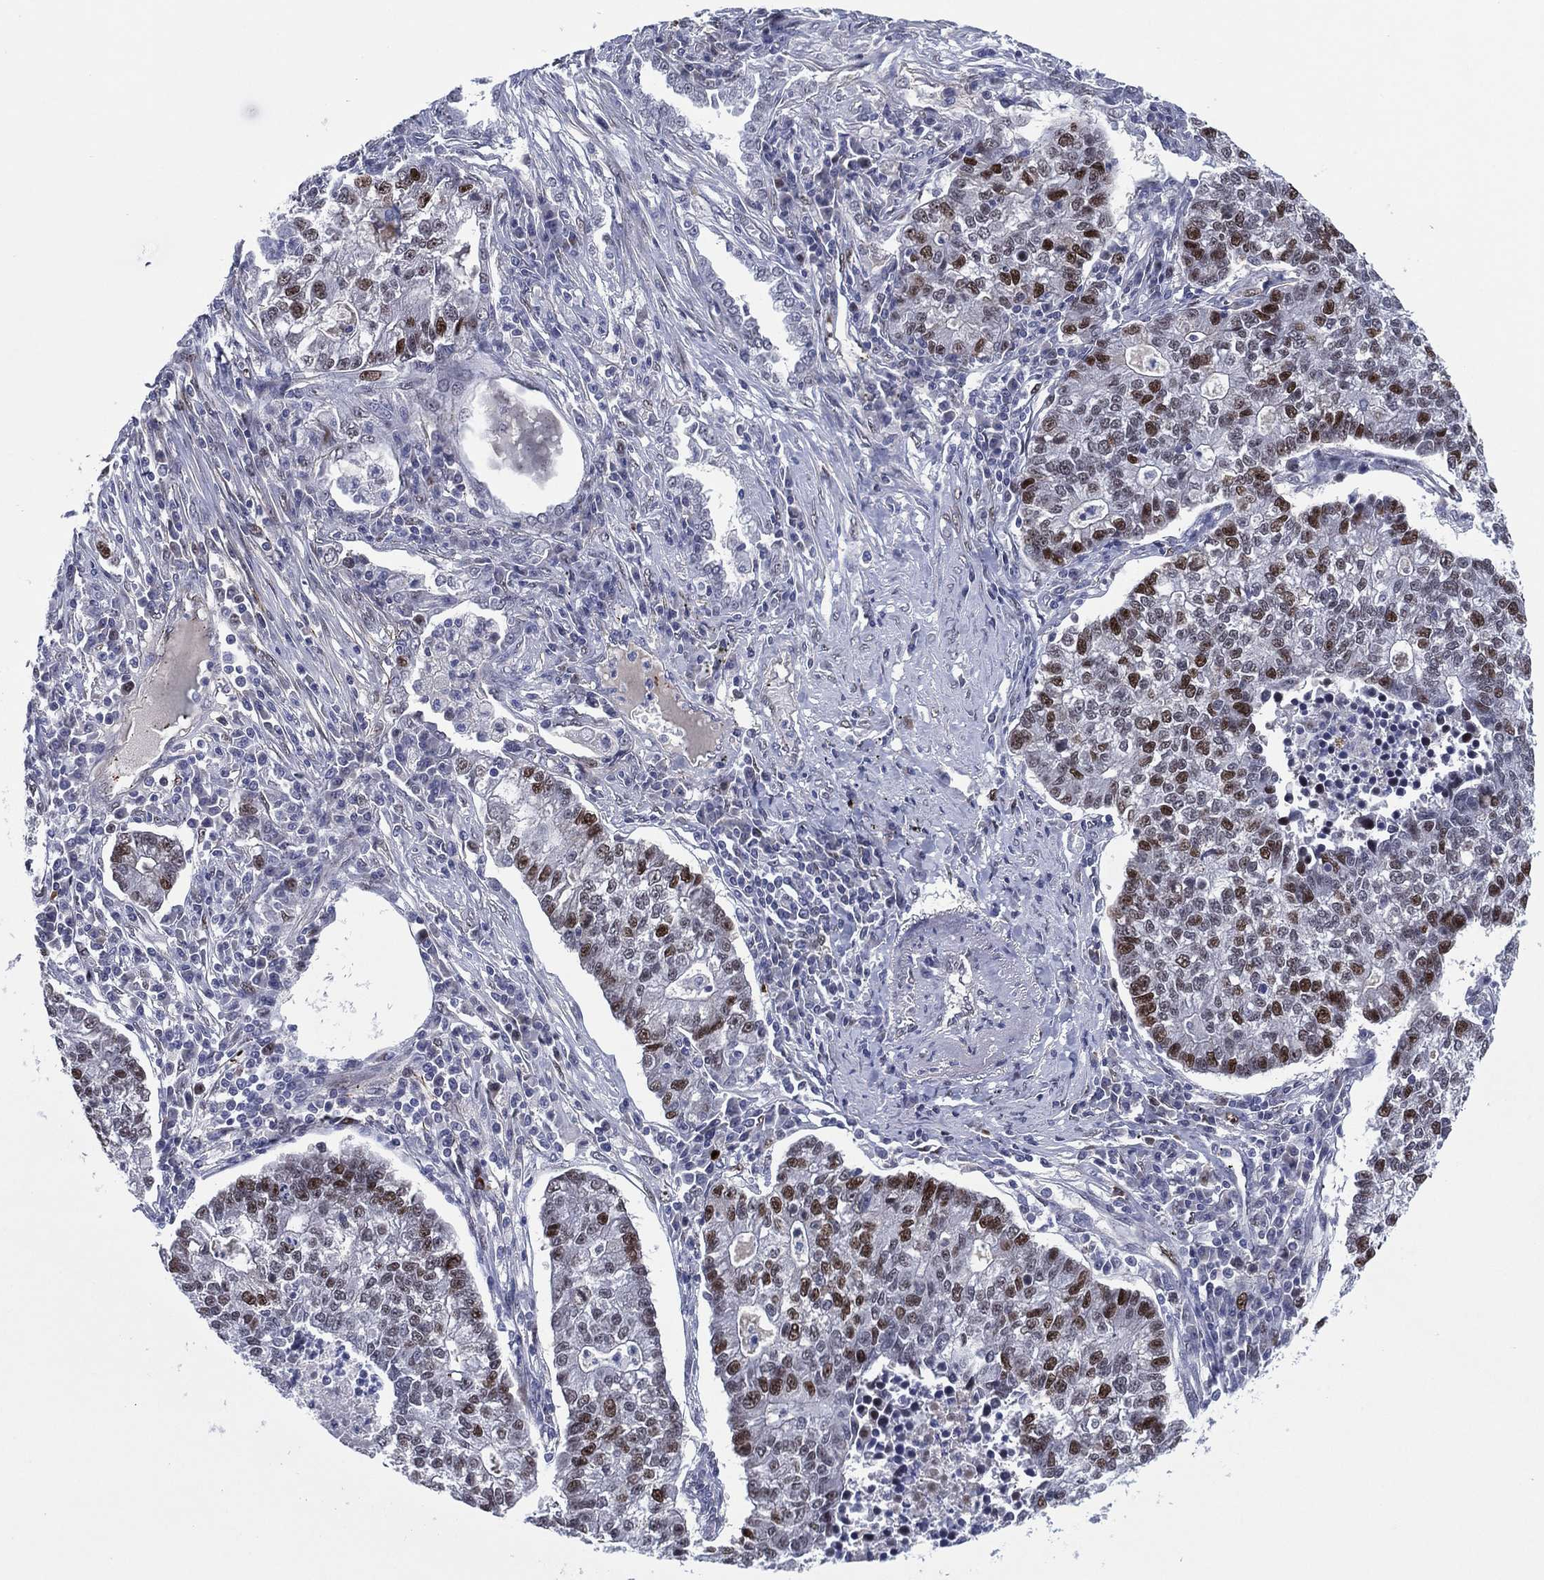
{"staining": {"intensity": "strong", "quantity": "25%-75%", "location": "nuclear"}, "tissue": "lung cancer", "cell_type": "Tumor cells", "image_type": "cancer", "snomed": [{"axis": "morphology", "description": "Adenocarcinoma, NOS"}, {"axis": "topography", "description": "Lung"}], "caption": "A high amount of strong nuclear expression is present in about 25%-75% of tumor cells in lung adenocarcinoma tissue.", "gene": "GATA6", "patient": {"sex": "male", "age": 57}}